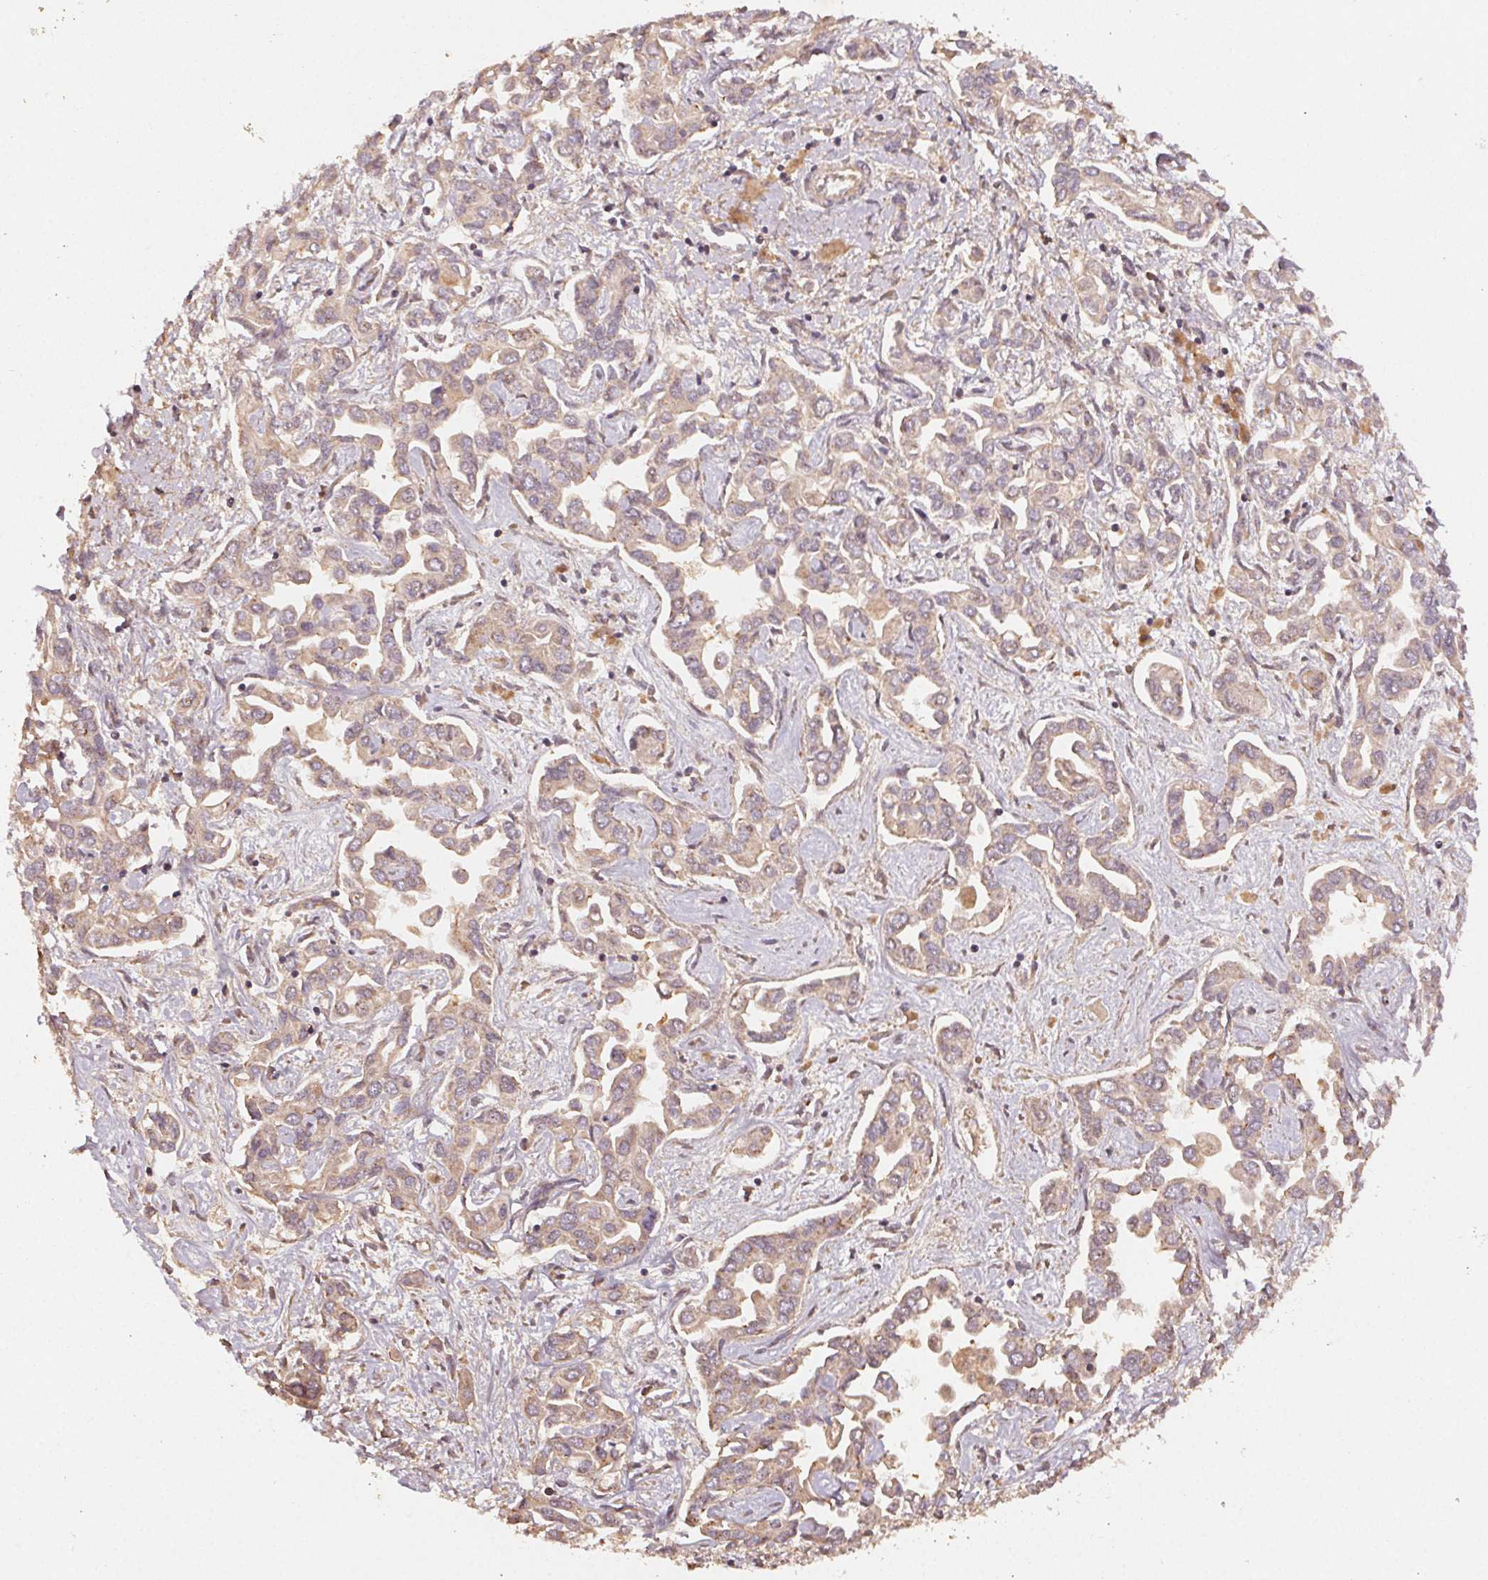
{"staining": {"intensity": "weak", "quantity": ">75%", "location": "cytoplasmic/membranous"}, "tissue": "liver cancer", "cell_type": "Tumor cells", "image_type": "cancer", "snomed": [{"axis": "morphology", "description": "Cholangiocarcinoma"}, {"axis": "topography", "description": "Liver"}], "caption": "Tumor cells demonstrate low levels of weak cytoplasmic/membranous staining in about >75% of cells in human cholangiocarcinoma (liver).", "gene": "RALA", "patient": {"sex": "female", "age": 64}}